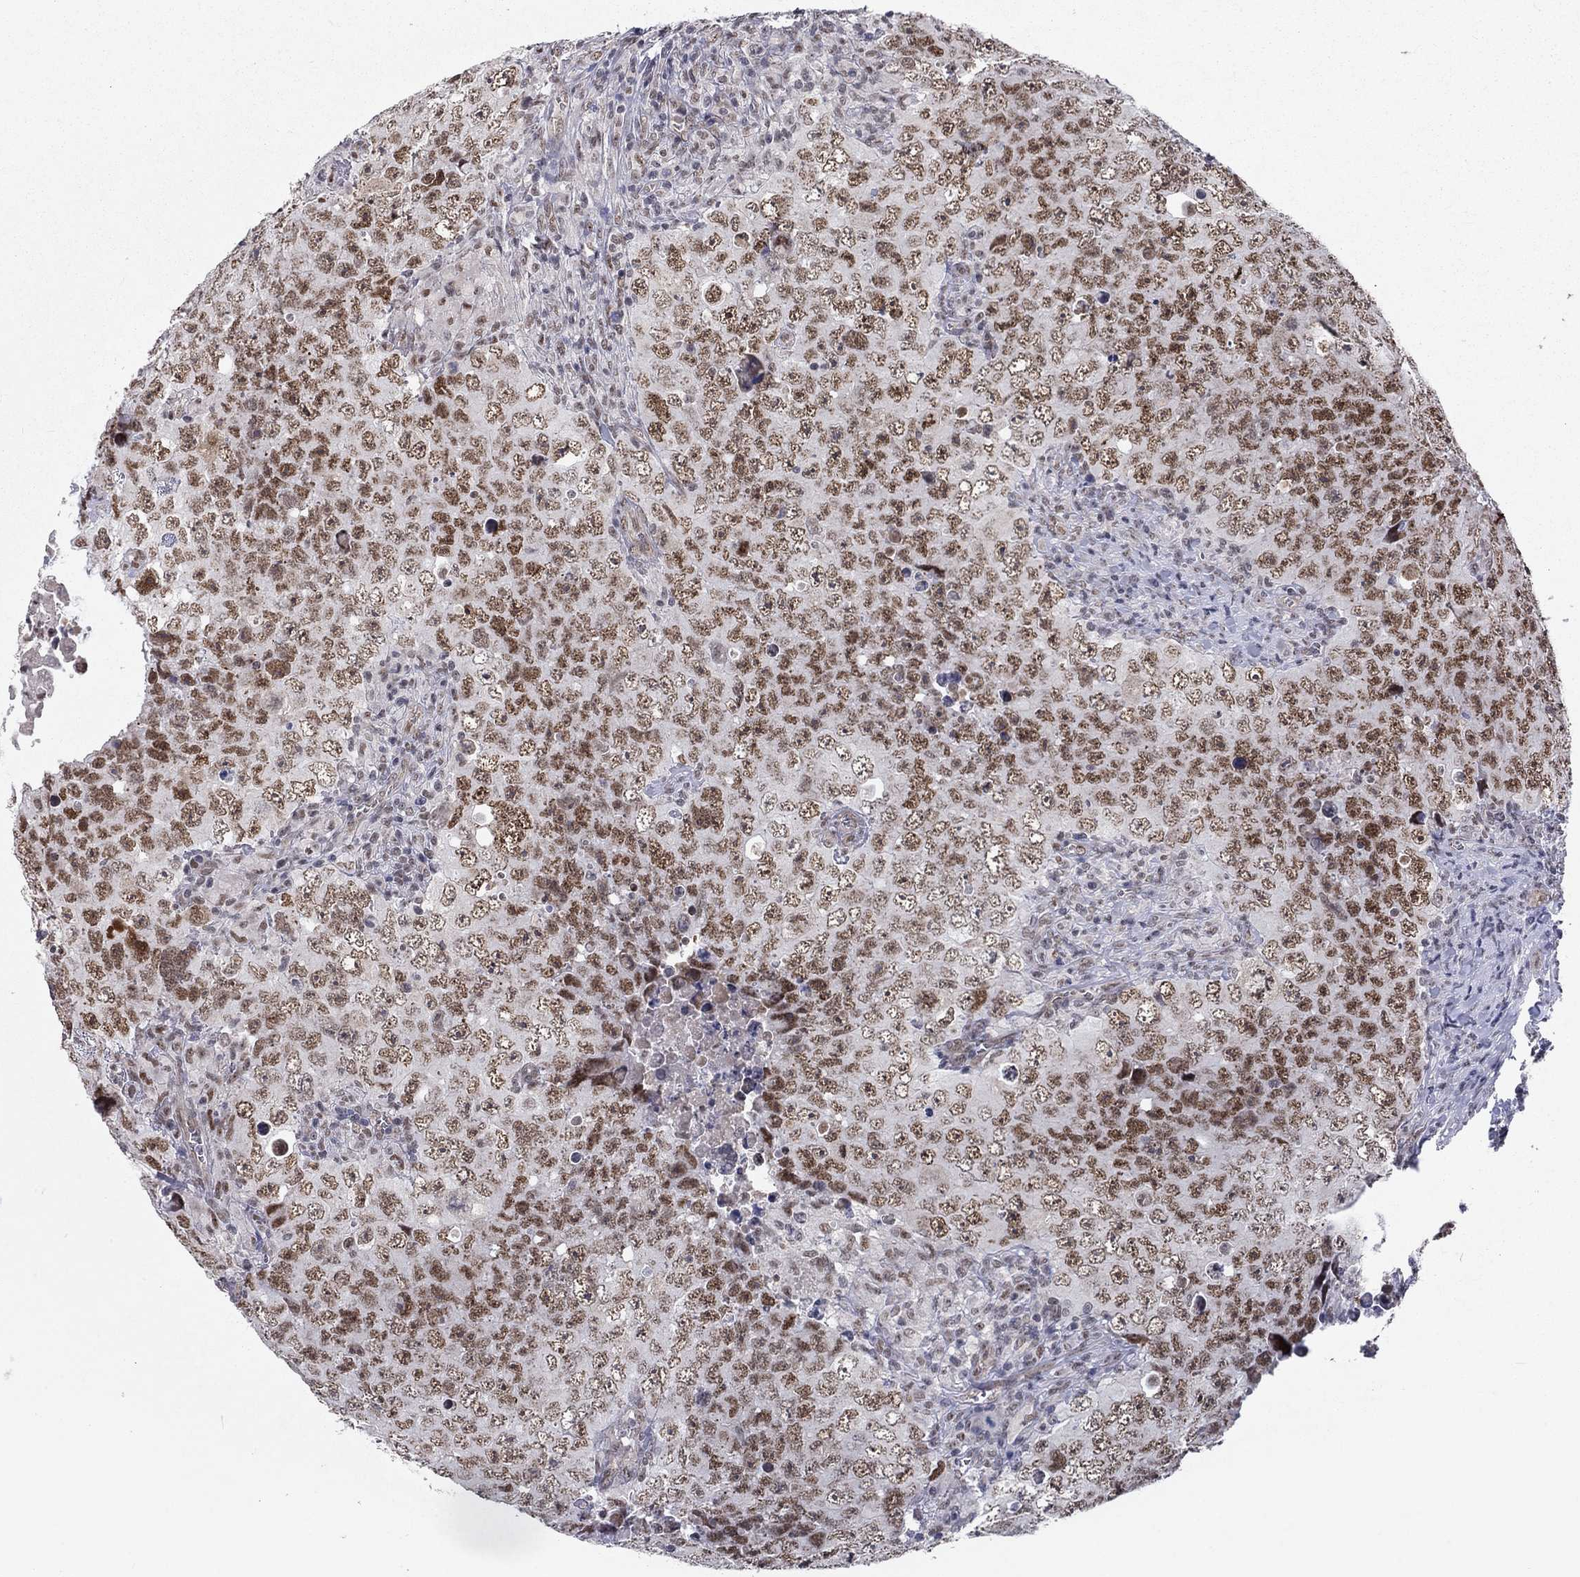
{"staining": {"intensity": "strong", "quantity": "25%-75%", "location": "nuclear"}, "tissue": "testis cancer", "cell_type": "Tumor cells", "image_type": "cancer", "snomed": [{"axis": "morphology", "description": "Seminoma, NOS"}, {"axis": "topography", "description": "Testis"}], "caption": "Immunohistochemical staining of testis cancer demonstrates high levels of strong nuclear protein staining in about 25%-75% of tumor cells. (DAB (3,3'-diaminobenzidine) = brown stain, brightfield microscopy at high magnification).", "gene": "ZBED1", "patient": {"sex": "male", "age": 34}}